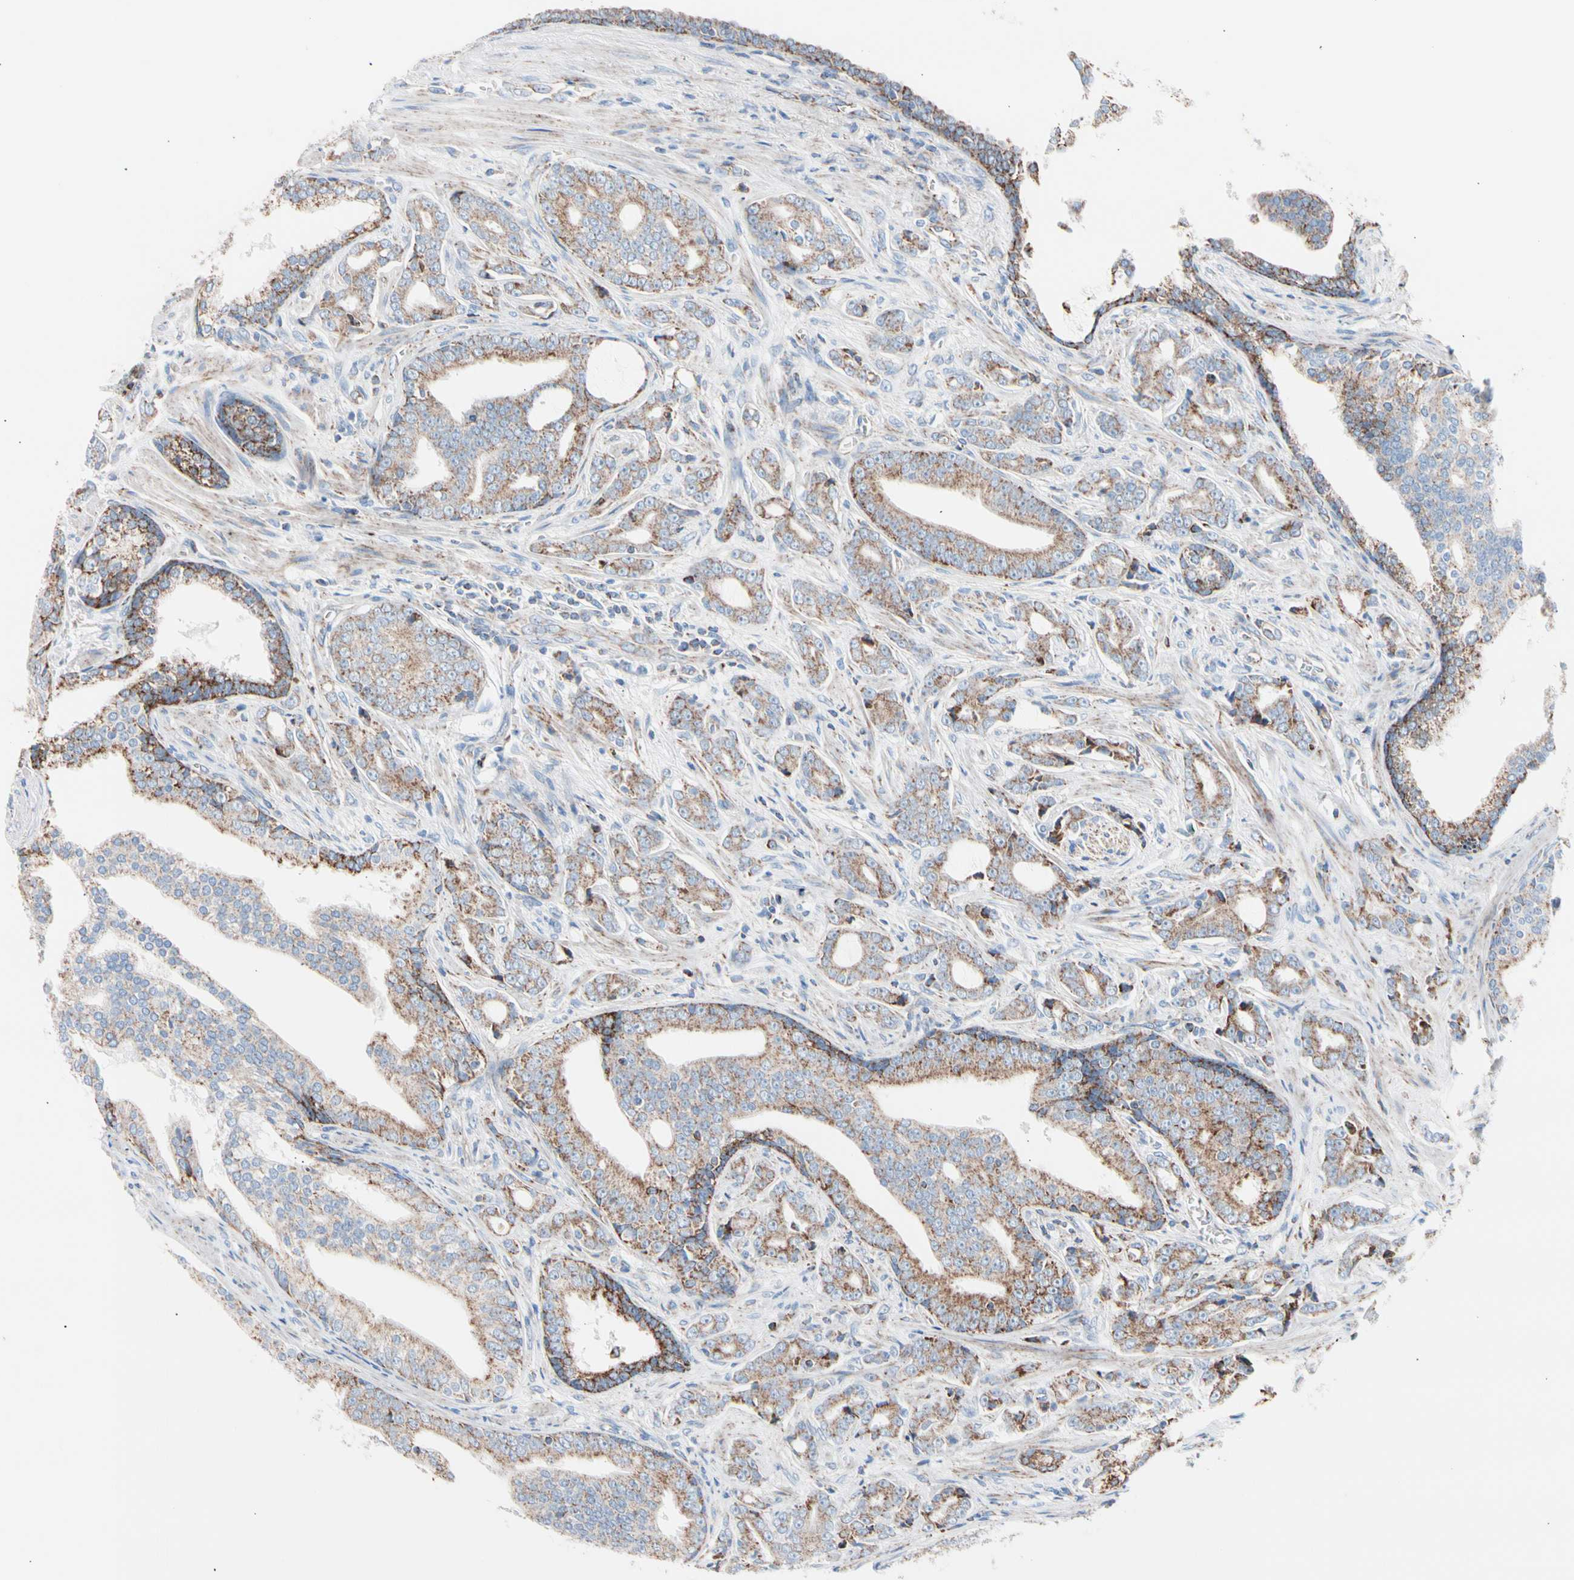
{"staining": {"intensity": "moderate", "quantity": ">75%", "location": "cytoplasmic/membranous"}, "tissue": "prostate cancer", "cell_type": "Tumor cells", "image_type": "cancer", "snomed": [{"axis": "morphology", "description": "Adenocarcinoma, Low grade"}, {"axis": "topography", "description": "Prostate"}], "caption": "This is an image of IHC staining of prostate adenocarcinoma (low-grade), which shows moderate staining in the cytoplasmic/membranous of tumor cells.", "gene": "HK1", "patient": {"sex": "male", "age": 58}}